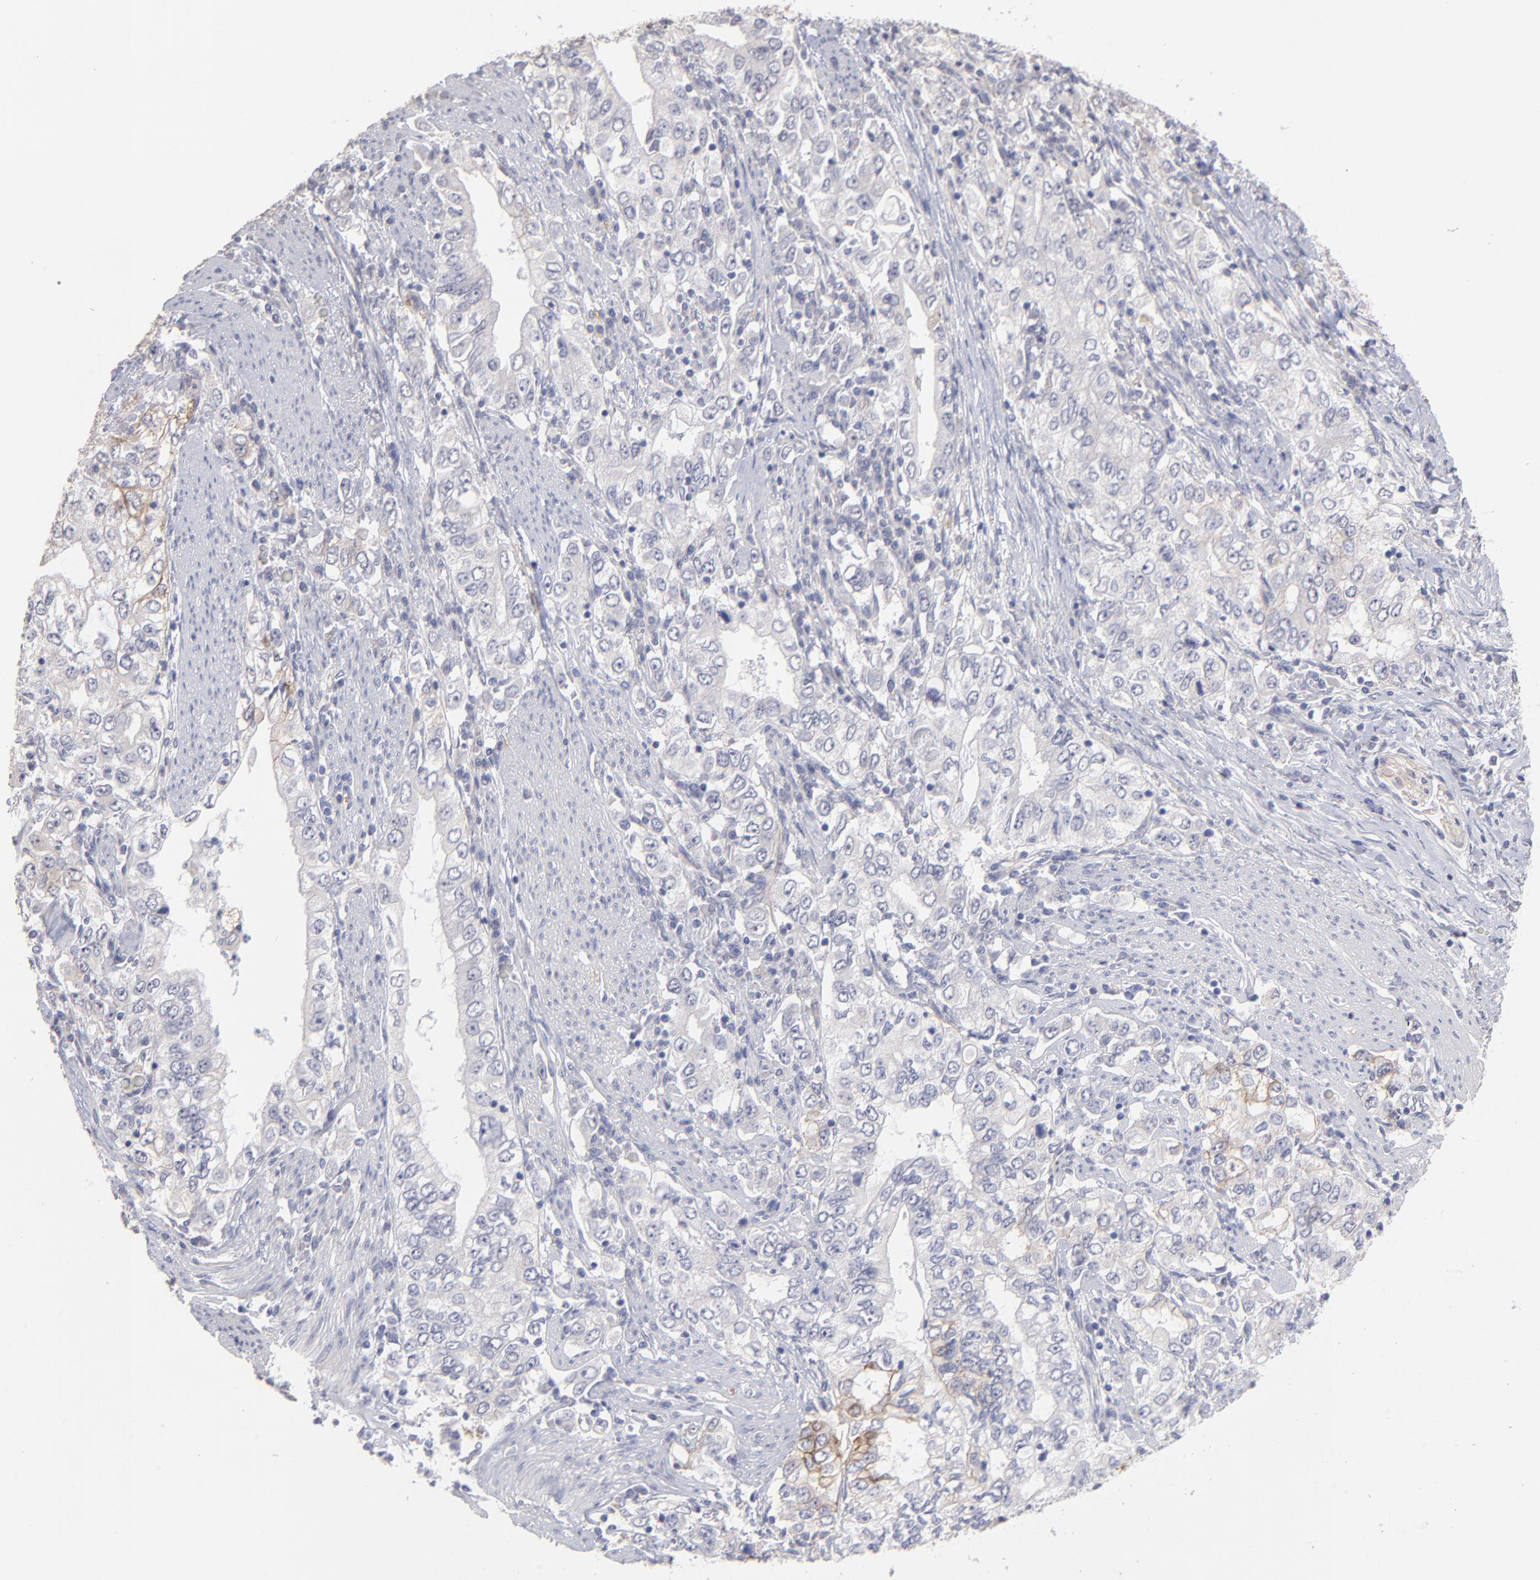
{"staining": {"intensity": "moderate", "quantity": "<25%", "location": "cytoplasmic/membranous"}, "tissue": "stomach cancer", "cell_type": "Tumor cells", "image_type": "cancer", "snomed": [{"axis": "morphology", "description": "Adenocarcinoma, NOS"}, {"axis": "topography", "description": "Stomach, lower"}], "caption": "Stomach cancer (adenocarcinoma) was stained to show a protein in brown. There is low levels of moderate cytoplasmic/membranous expression in approximately <25% of tumor cells.", "gene": "F13B", "patient": {"sex": "female", "age": 72}}